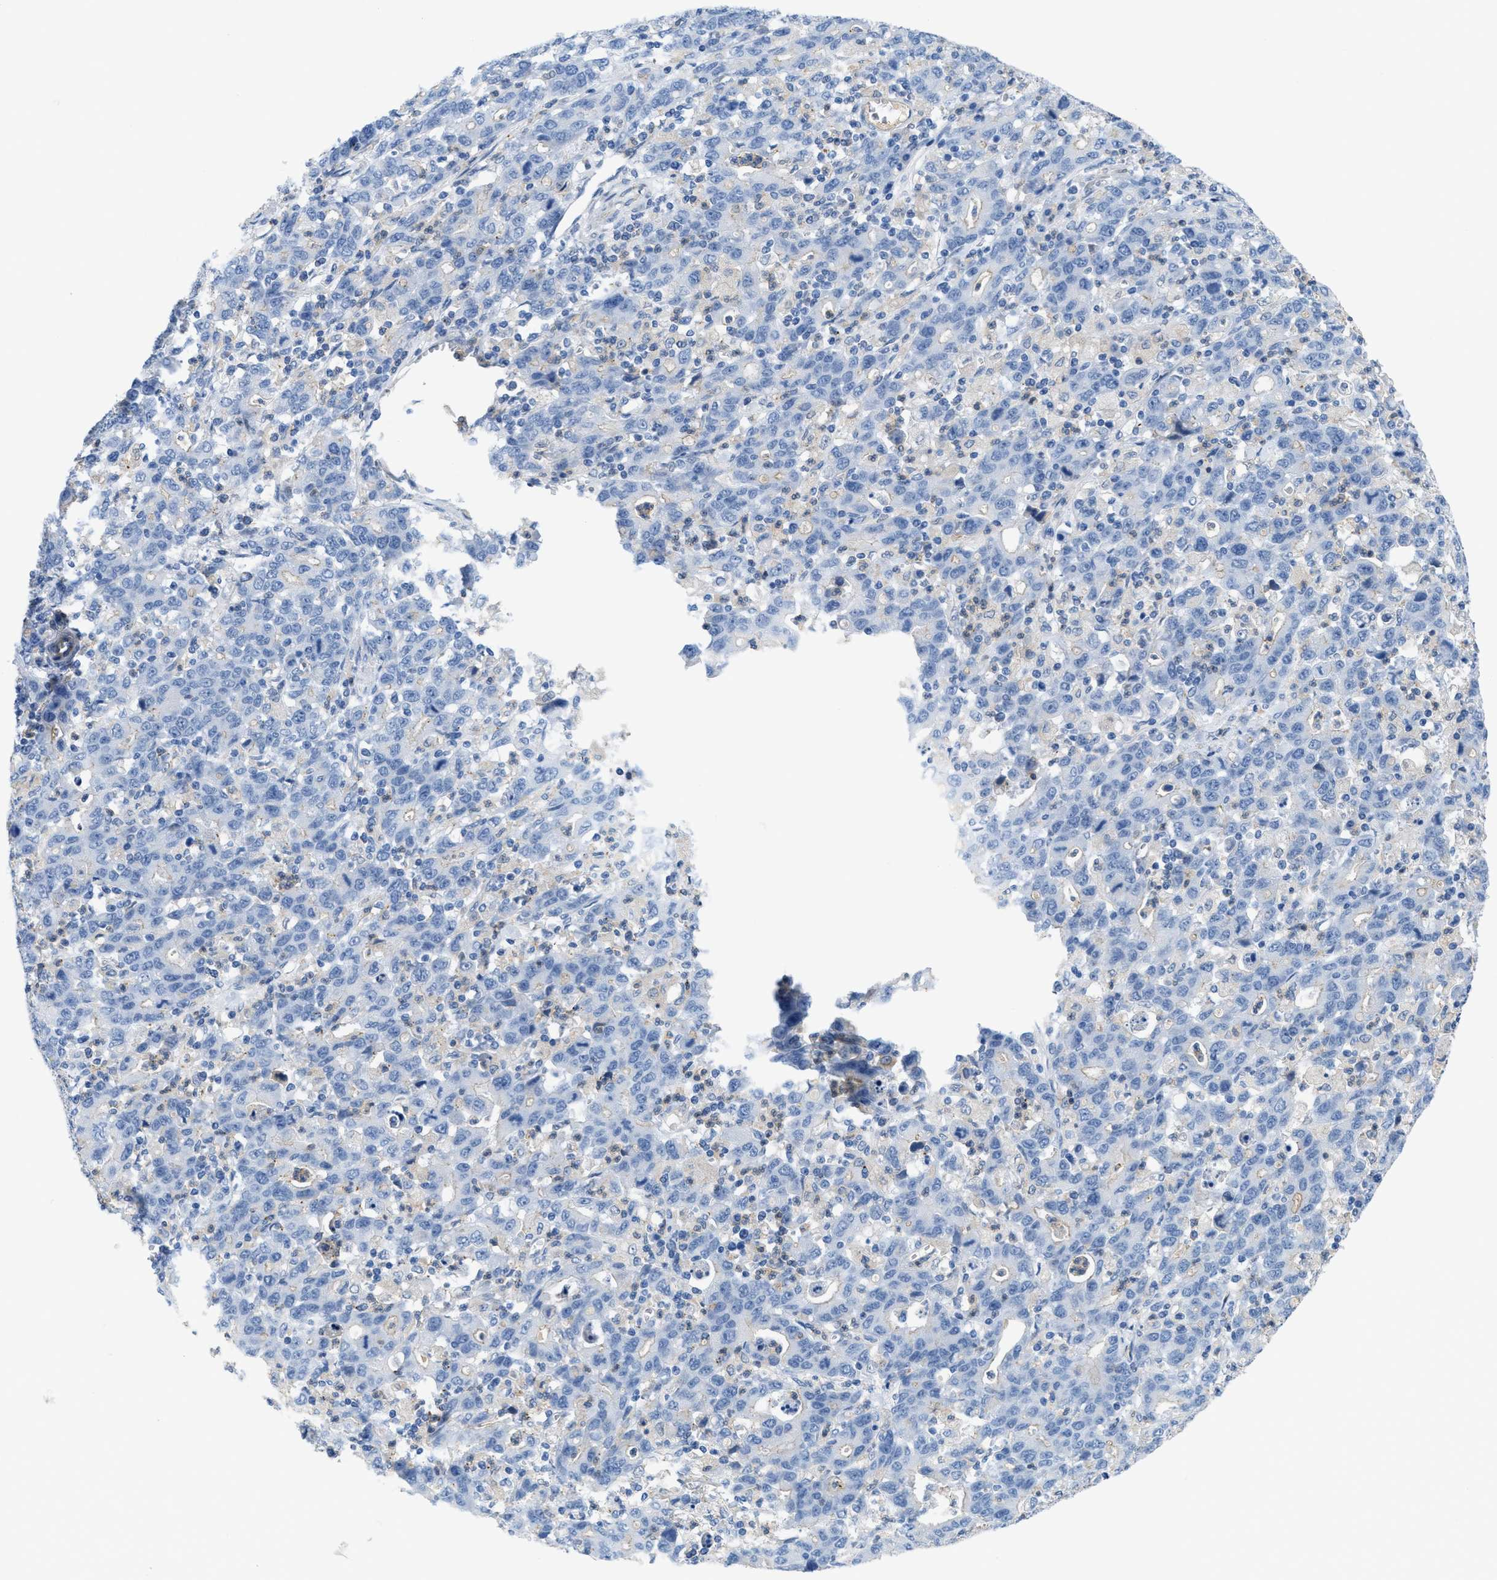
{"staining": {"intensity": "negative", "quantity": "none", "location": "none"}, "tissue": "stomach cancer", "cell_type": "Tumor cells", "image_type": "cancer", "snomed": [{"axis": "morphology", "description": "Adenocarcinoma, NOS"}, {"axis": "topography", "description": "Stomach, upper"}], "caption": "This is an immunohistochemistry image of human stomach cancer (adenocarcinoma). There is no staining in tumor cells.", "gene": "CRB3", "patient": {"sex": "male", "age": 69}}